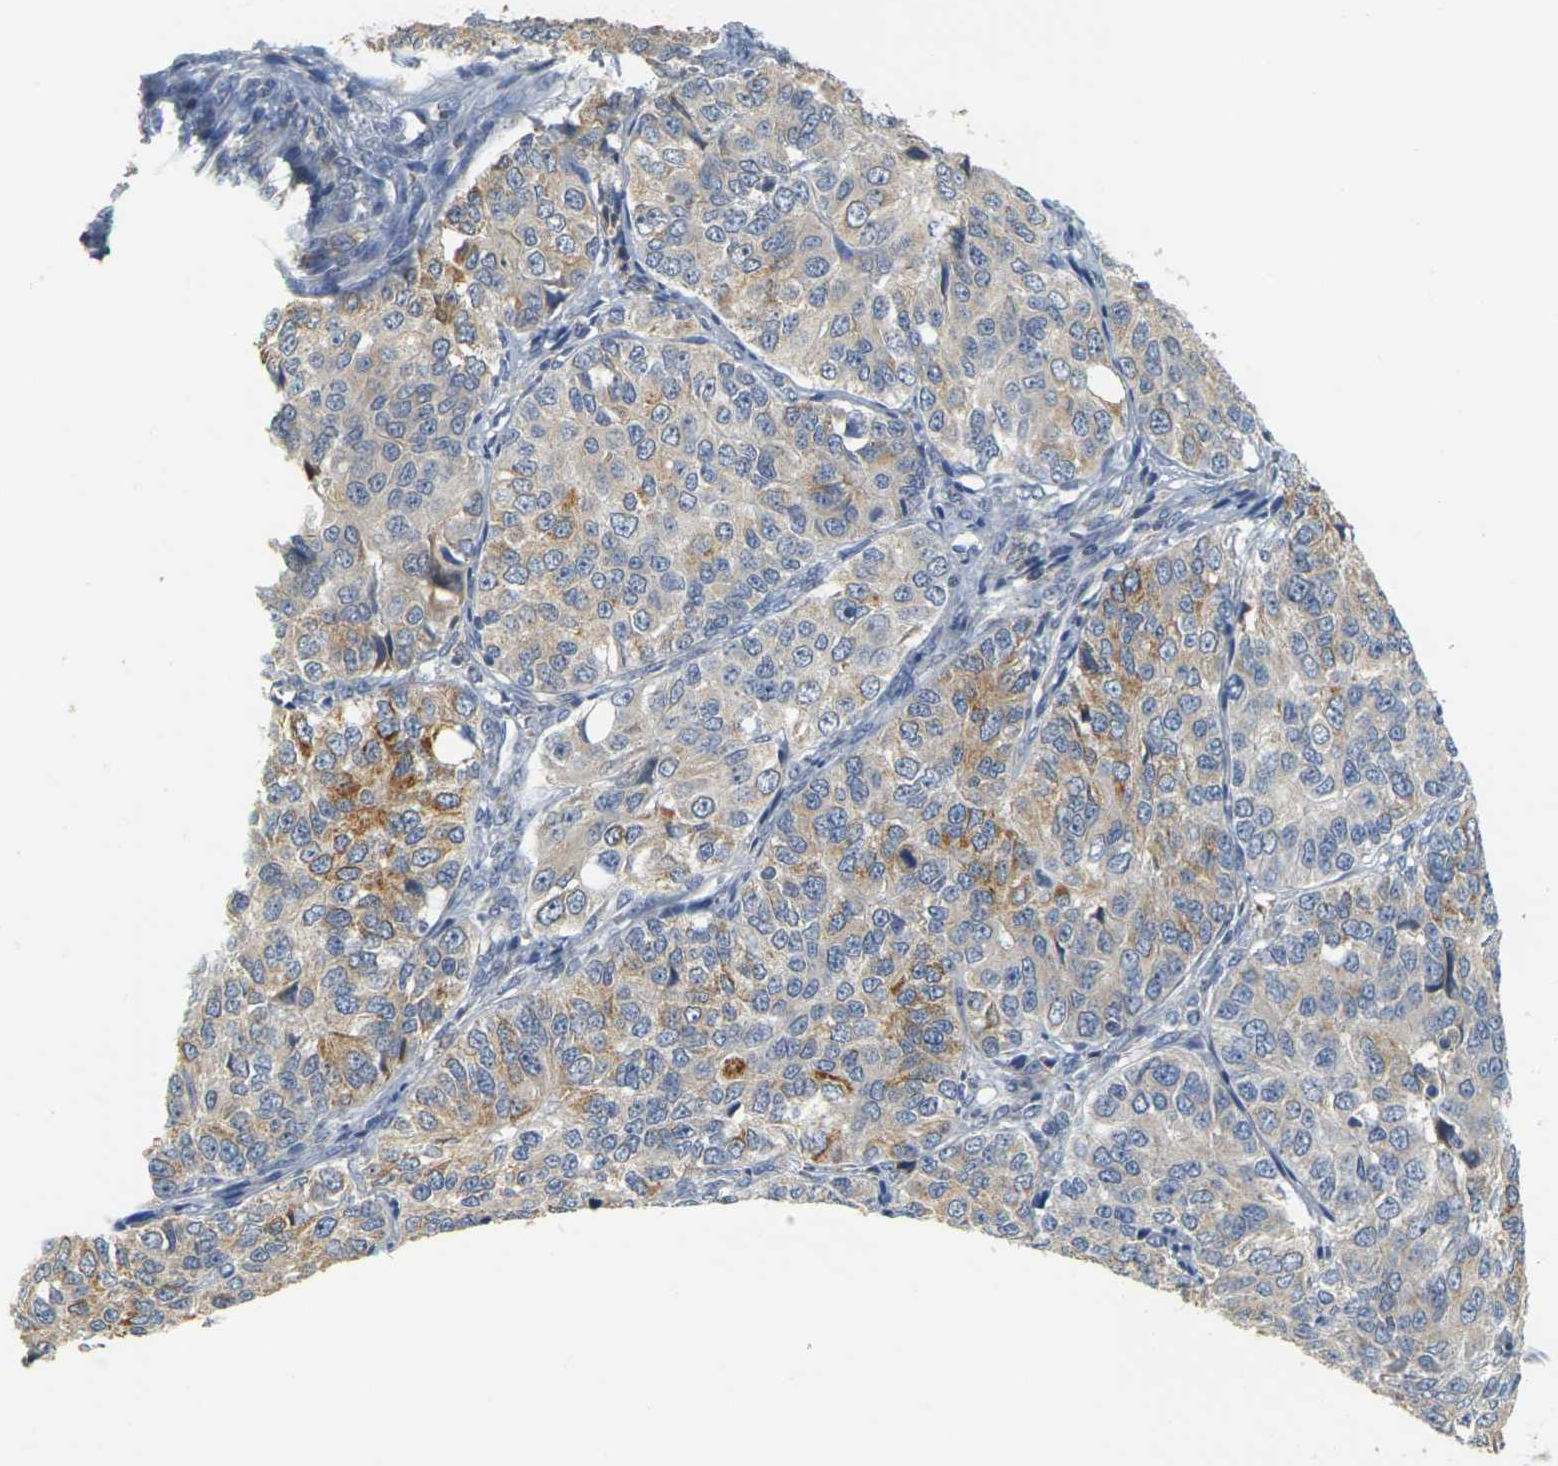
{"staining": {"intensity": "moderate", "quantity": "<25%", "location": "cytoplasmic/membranous"}, "tissue": "ovarian cancer", "cell_type": "Tumor cells", "image_type": "cancer", "snomed": [{"axis": "morphology", "description": "Carcinoma, endometroid"}, {"axis": "topography", "description": "Ovary"}], "caption": "Human ovarian endometroid carcinoma stained with a brown dye reveals moderate cytoplasmic/membranous positive positivity in approximately <25% of tumor cells.", "gene": "GDAP1", "patient": {"sex": "female", "age": 51}}